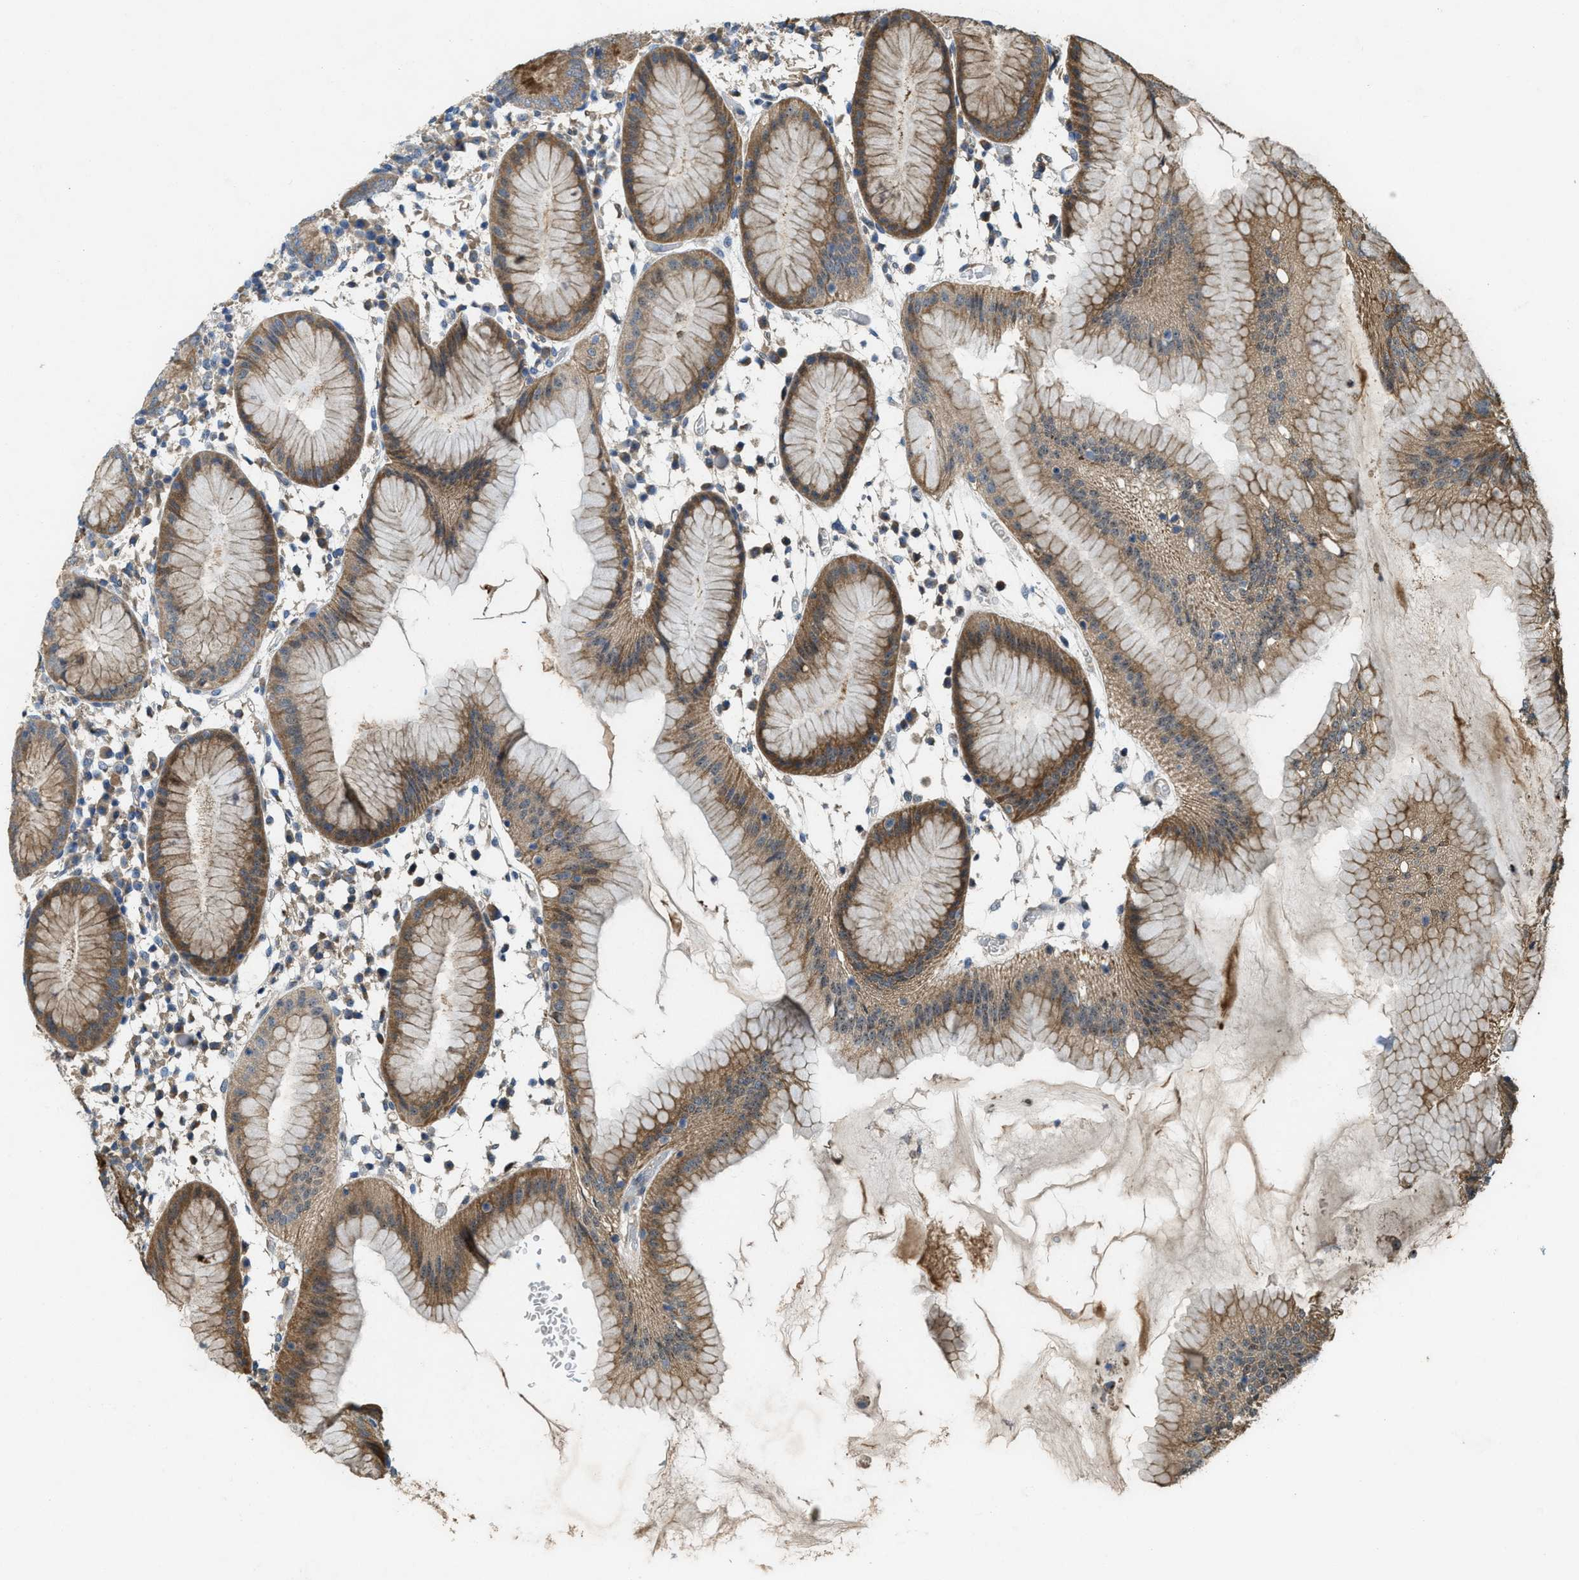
{"staining": {"intensity": "strong", "quantity": "25%-75%", "location": "cytoplasmic/membranous"}, "tissue": "stomach", "cell_type": "Glandular cells", "image_type": "normal", "snomed": [{"axis": "morphology", "description": "Normal tissue, NOS"}, {"axis": "topography", "description": "Stomach"}, {"axis": "topography", "description": "Stomach, lower"}], "caption": "Immunohistochemical staining of unremarkable human stomach demonstrates high levels of strong cytoplasmic/membranous positivity in about 25%-75% of glandular cells.", "gene": "PDP2", "patient": {"sex": "female", "age": 75}}